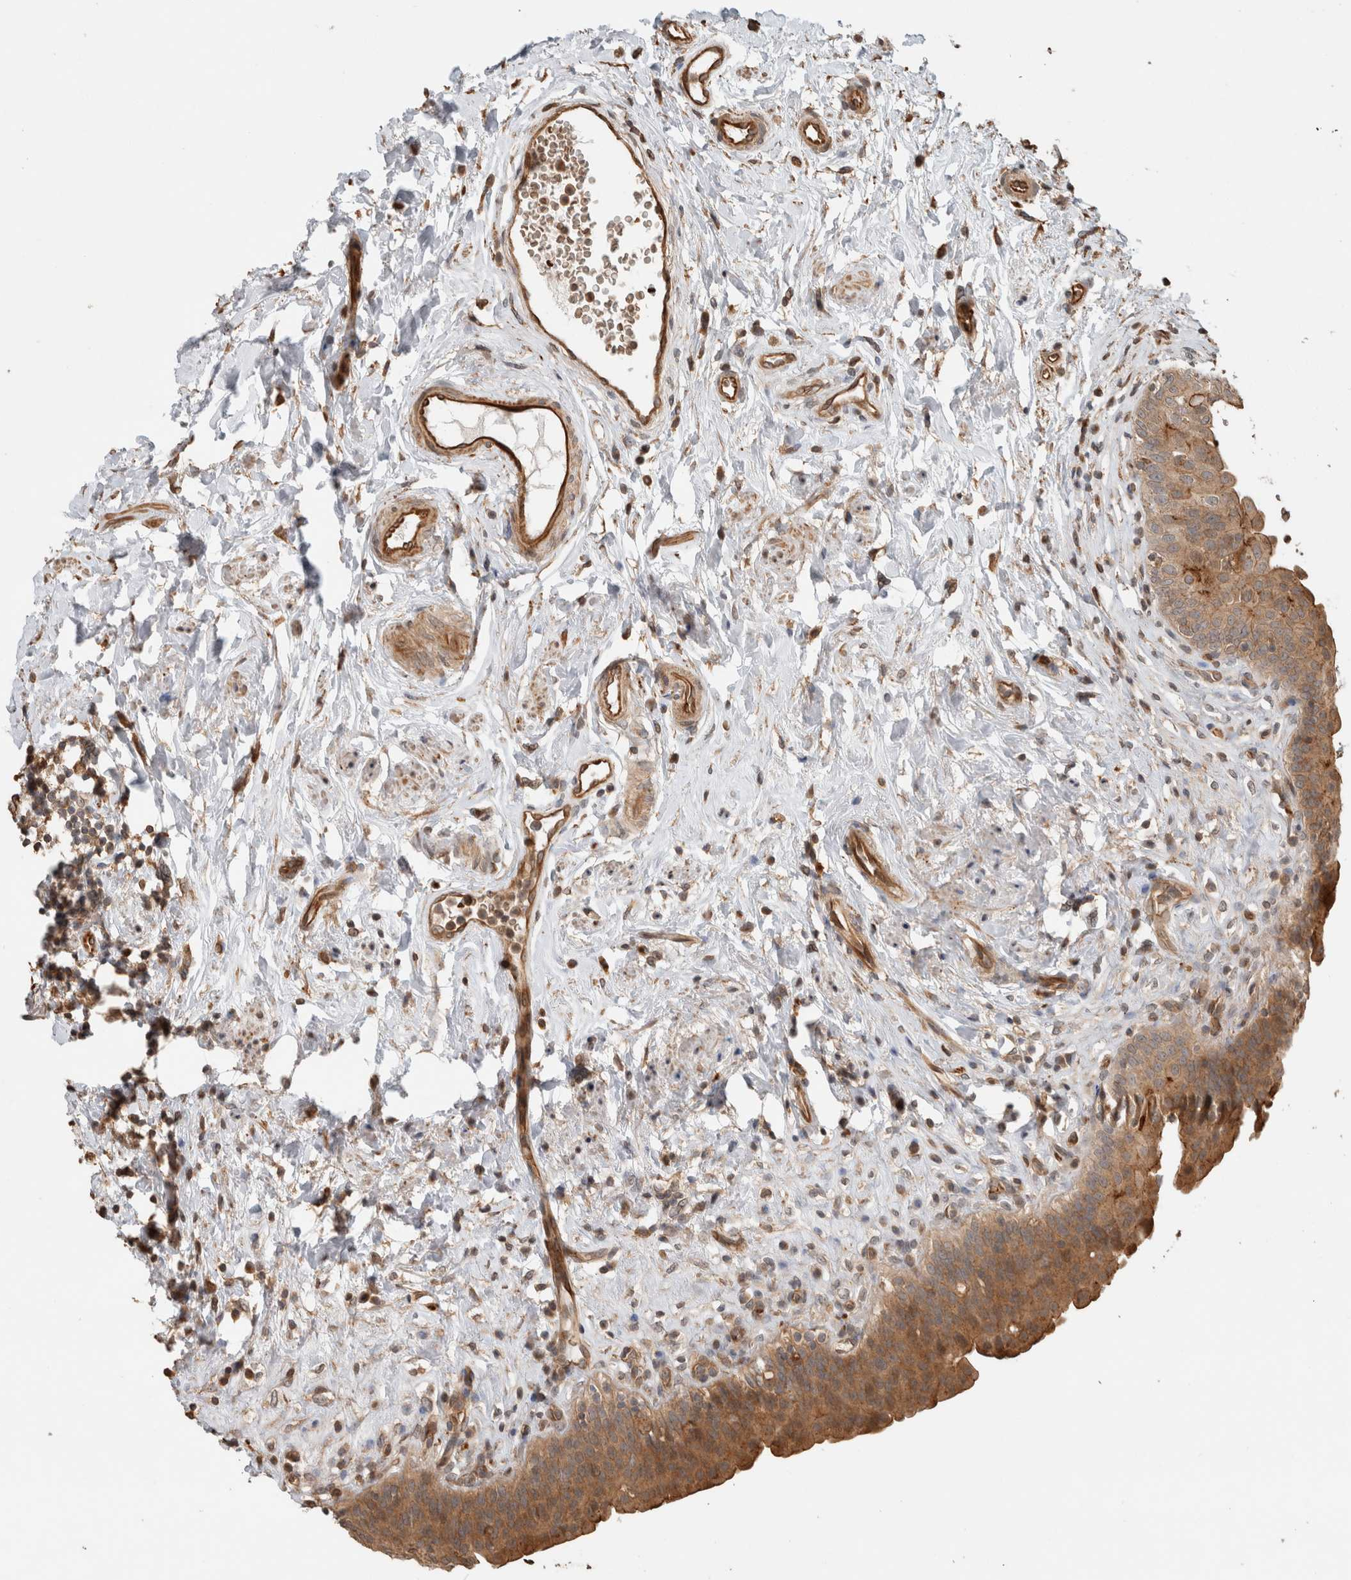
{"staining": {"intensity": "moderate", "quantity": ">75%", "location": "cytoplasmic/membranous"}, "tissue": "urinary bladder", "cell_type": "Urothelial cells", "image_type": "normal", "snomed": [{"axis": "morphology", "description": "Normal tissue, NOS"}, {"axis": "topography", "description": "Urinary bladder"}], "caption": "Immunohistochemistry (IHC) image of unremarkable urinary bladder stained for a protein (brown), which demonstrates medium levels of moderate cytoplasmic/membranous staining in about >75% of urothelial cells.", "gene": "OTUD6B", "patient": {"sex": "male", "age": 83}}